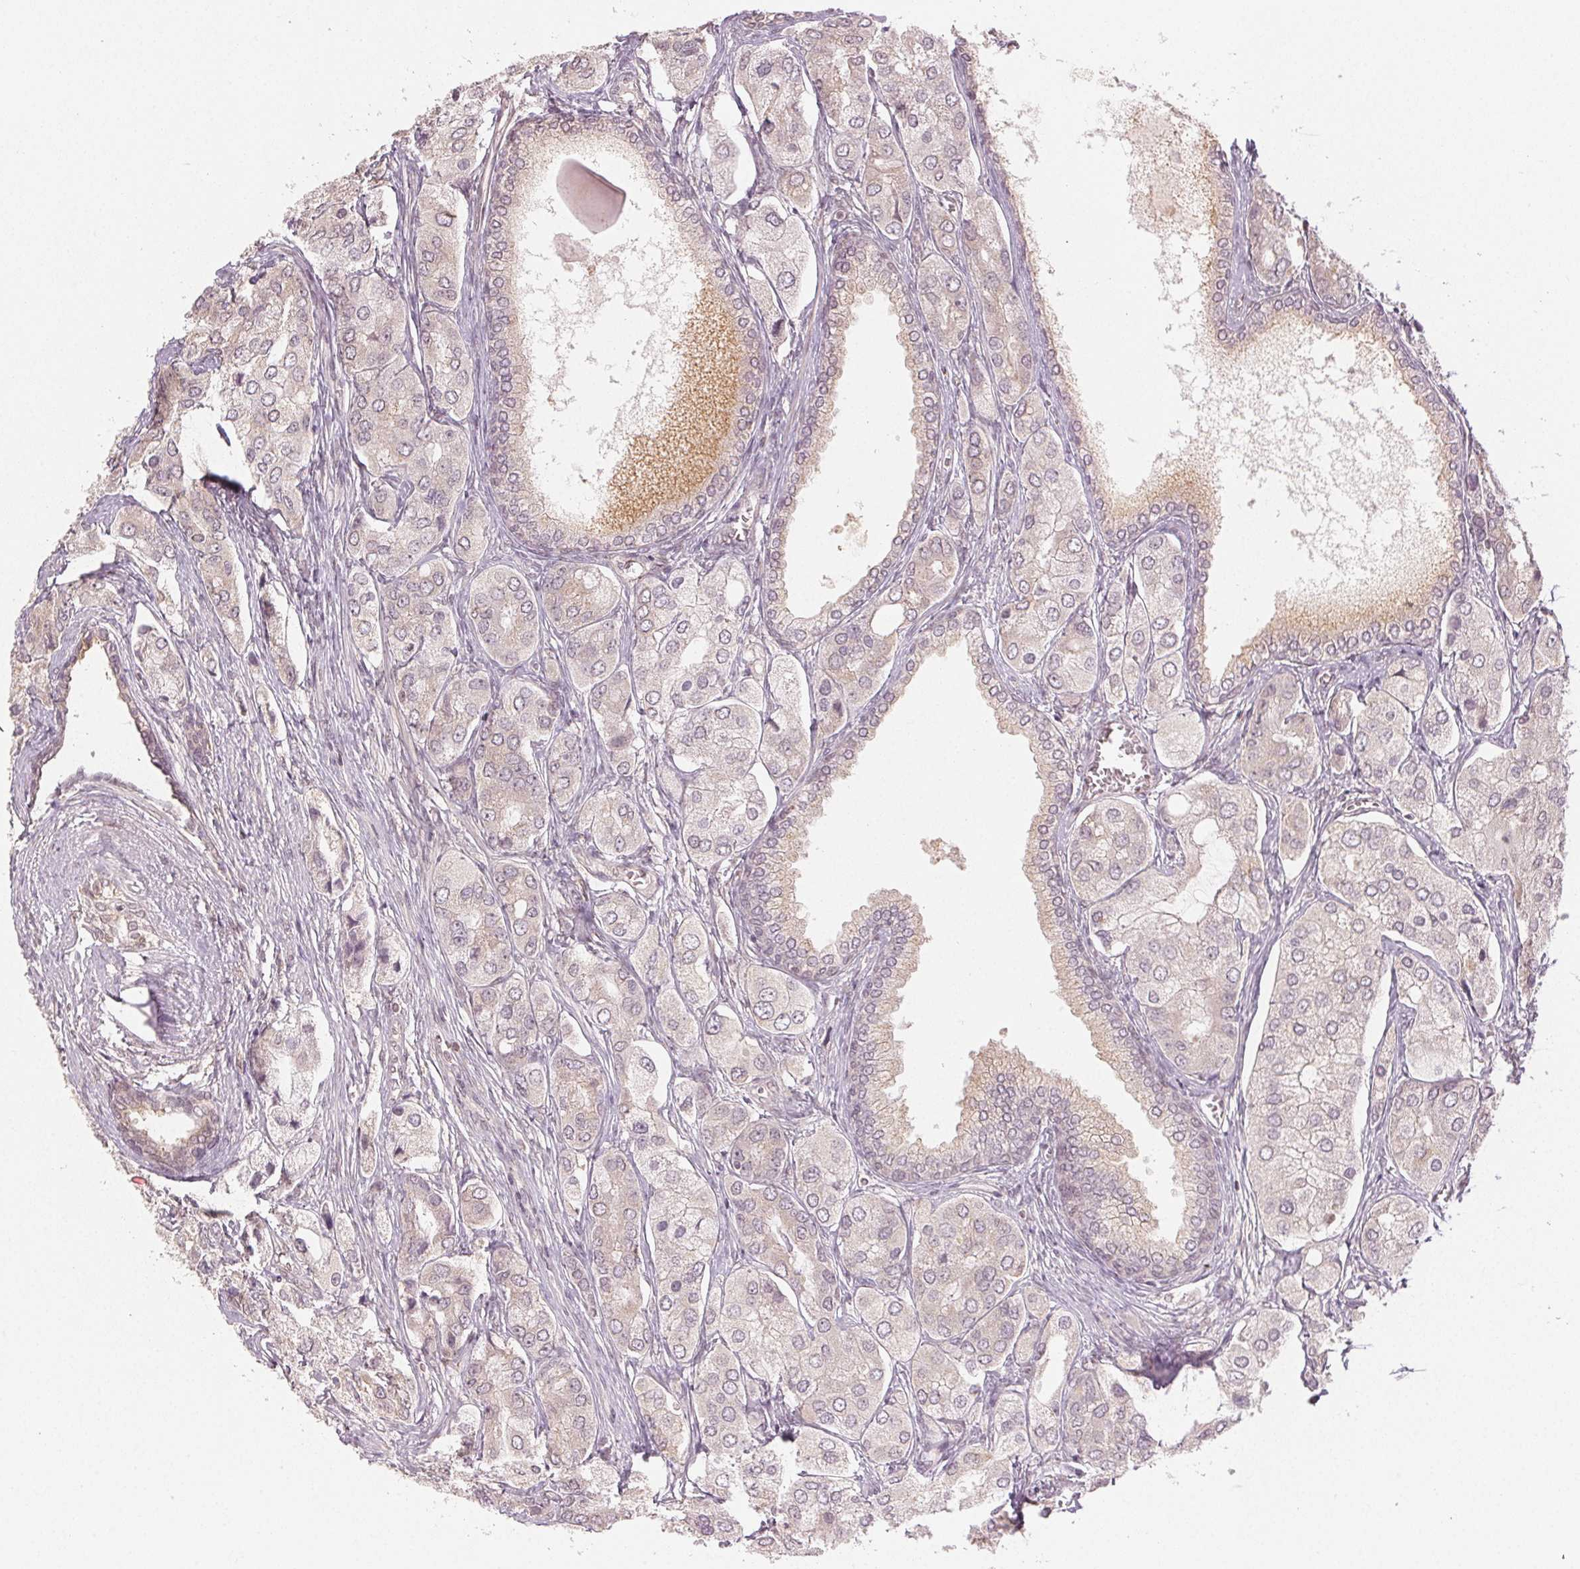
{"staining": {"intensity": "weak", "quantity": "<25%", "location": "cytoplasmic/membranous,nuclear"}, "tissue": "prostate cancer", "cell_type": "Tumor cells", "image_type": "cancer", "snomed": [{"axis": "morphology", "description": "Adenocarcinoma, Low grade"}, {"axis": "topography", "description": "Prostate"}], "caption": "Immunohistochemistry micrograph of prostate low-grade adenocarcinoma stained for a protein (brown), which reveals no expression in tumor cells.", "gene": "MAPK14", "patient": {"sex": "male", "age": 69}}